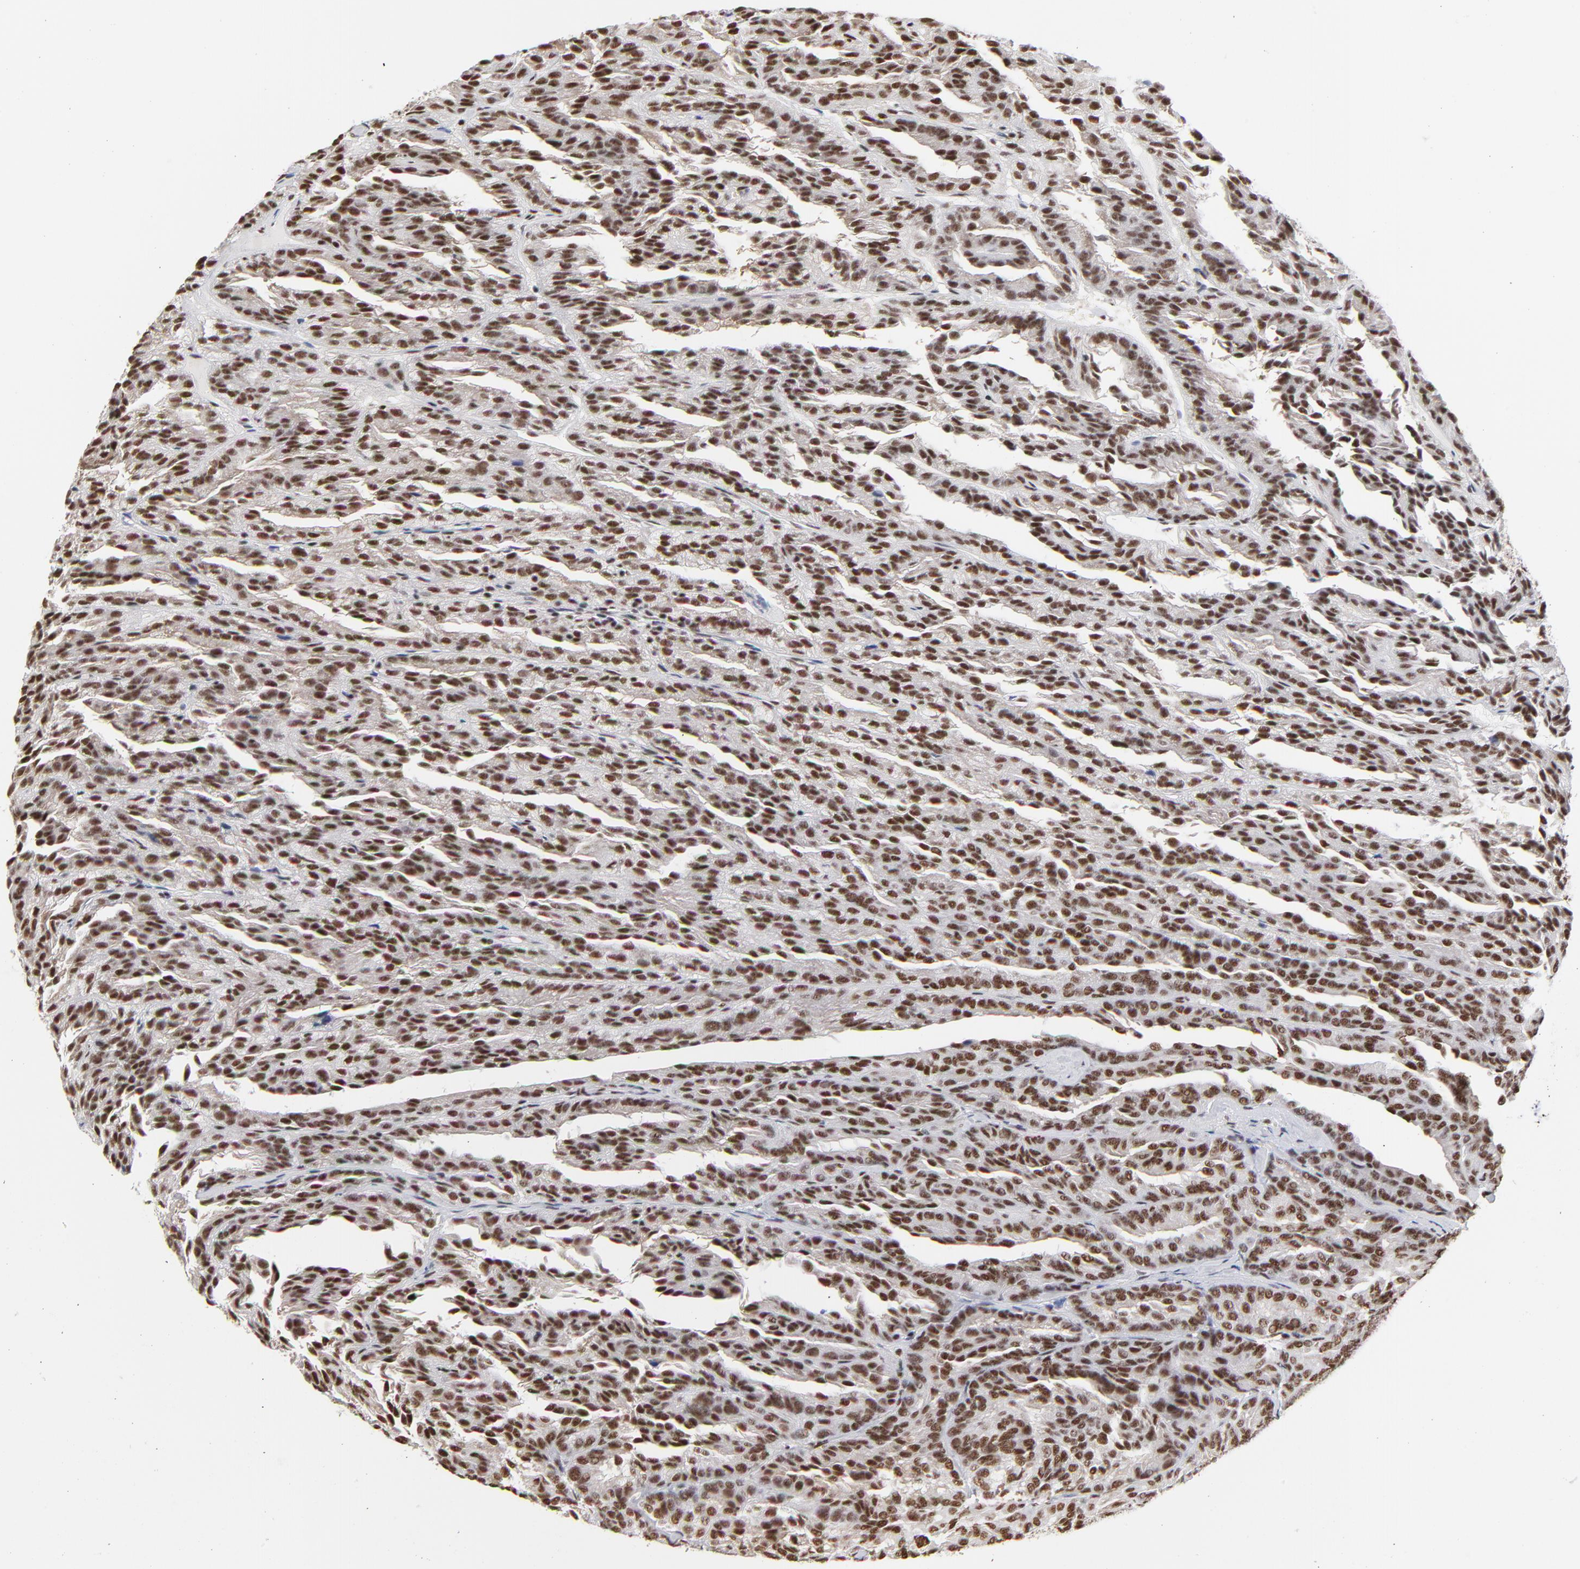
{"staining": {"intensity": "strong", "quantity": ">75%", "location": "nuclear"}, "tissue": "renal cancer", "cell_type": "Tumor cells", "image_type": "cancer", "snomed": [{"axis": "morphology", "description": "Adenocarcinoma, NOS"}, {"axis": "topography", "description": "Kidney"}], "caption": "Immunohistochemical staining of human renal cancer demonstrates strong nuclear protein positivity in approximately >75% of tumor cells.", "gene": "CREB1", "patient": {"sex": "male", "age": 46}}